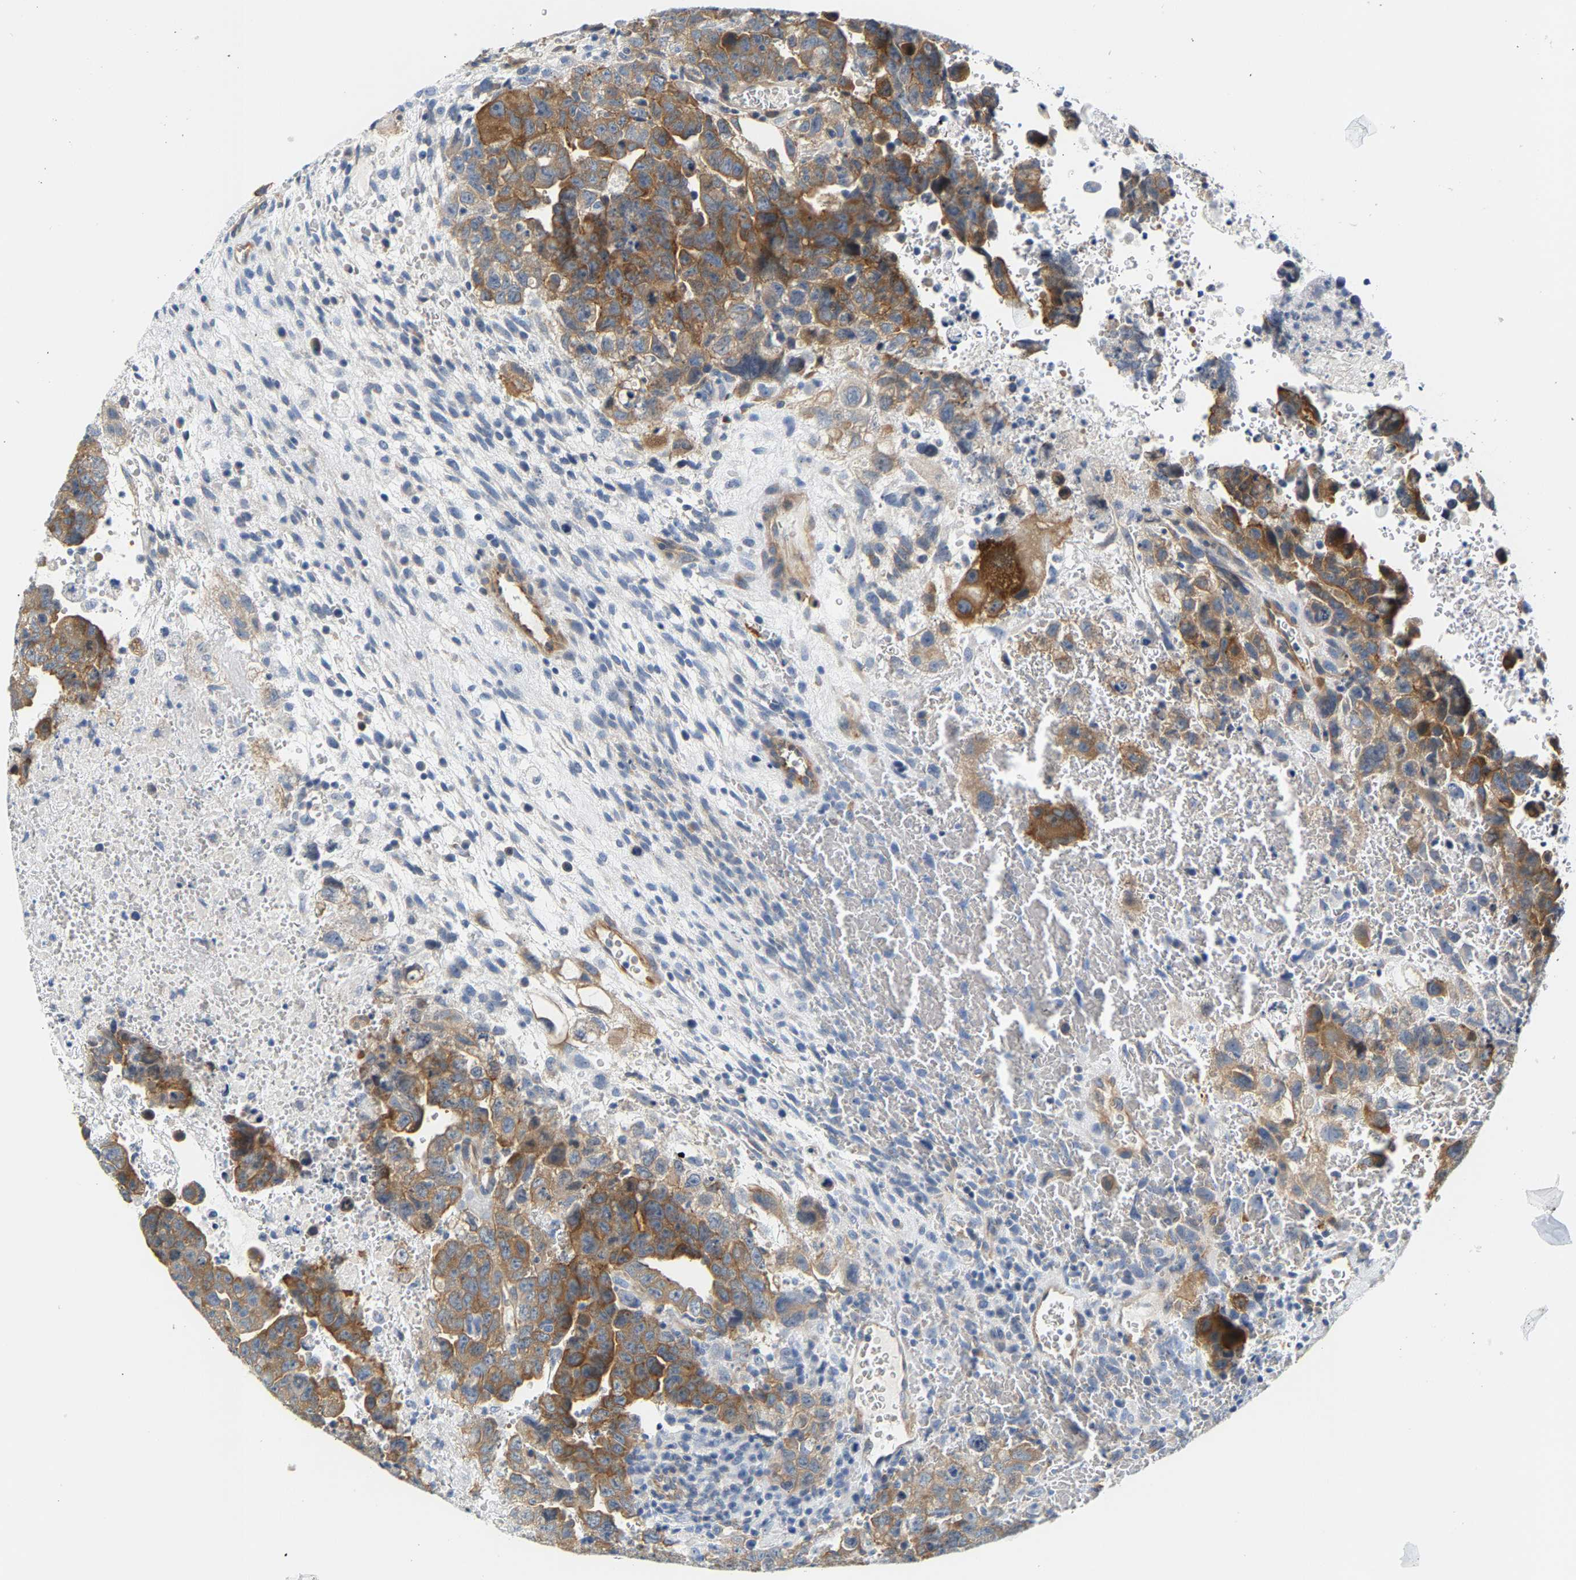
{"staining": {"intensity": "moderate", "quantity": ">75%", "location": "cytoplasmic/membranous"}, "tissue": "testis cancer", "cell_type": "Tumor cells", "image_type": "cancer", "snomed": [{"axis": "morphology", "description": "Carcinoma, Embryonal, NOS"}, {"axis": "topography", "description": "Testis"}], "caption": "High-magnification brightfield microscopy of embryonal carcinoma (testis) stained with DAB (3,3'-diaminobenzidine) (brown) and counterstained with hematoxylin (blue). tumor cells exhibit moderate cytoplasmic/membranous expression is appreciated in about>75% of cells. (DAB (3,3'-diaminobenzidine) = brown stain, brightfield microscopy at high magnification).", "gene": "PAWR", "patient": {"sex": "male", "age": 28}}